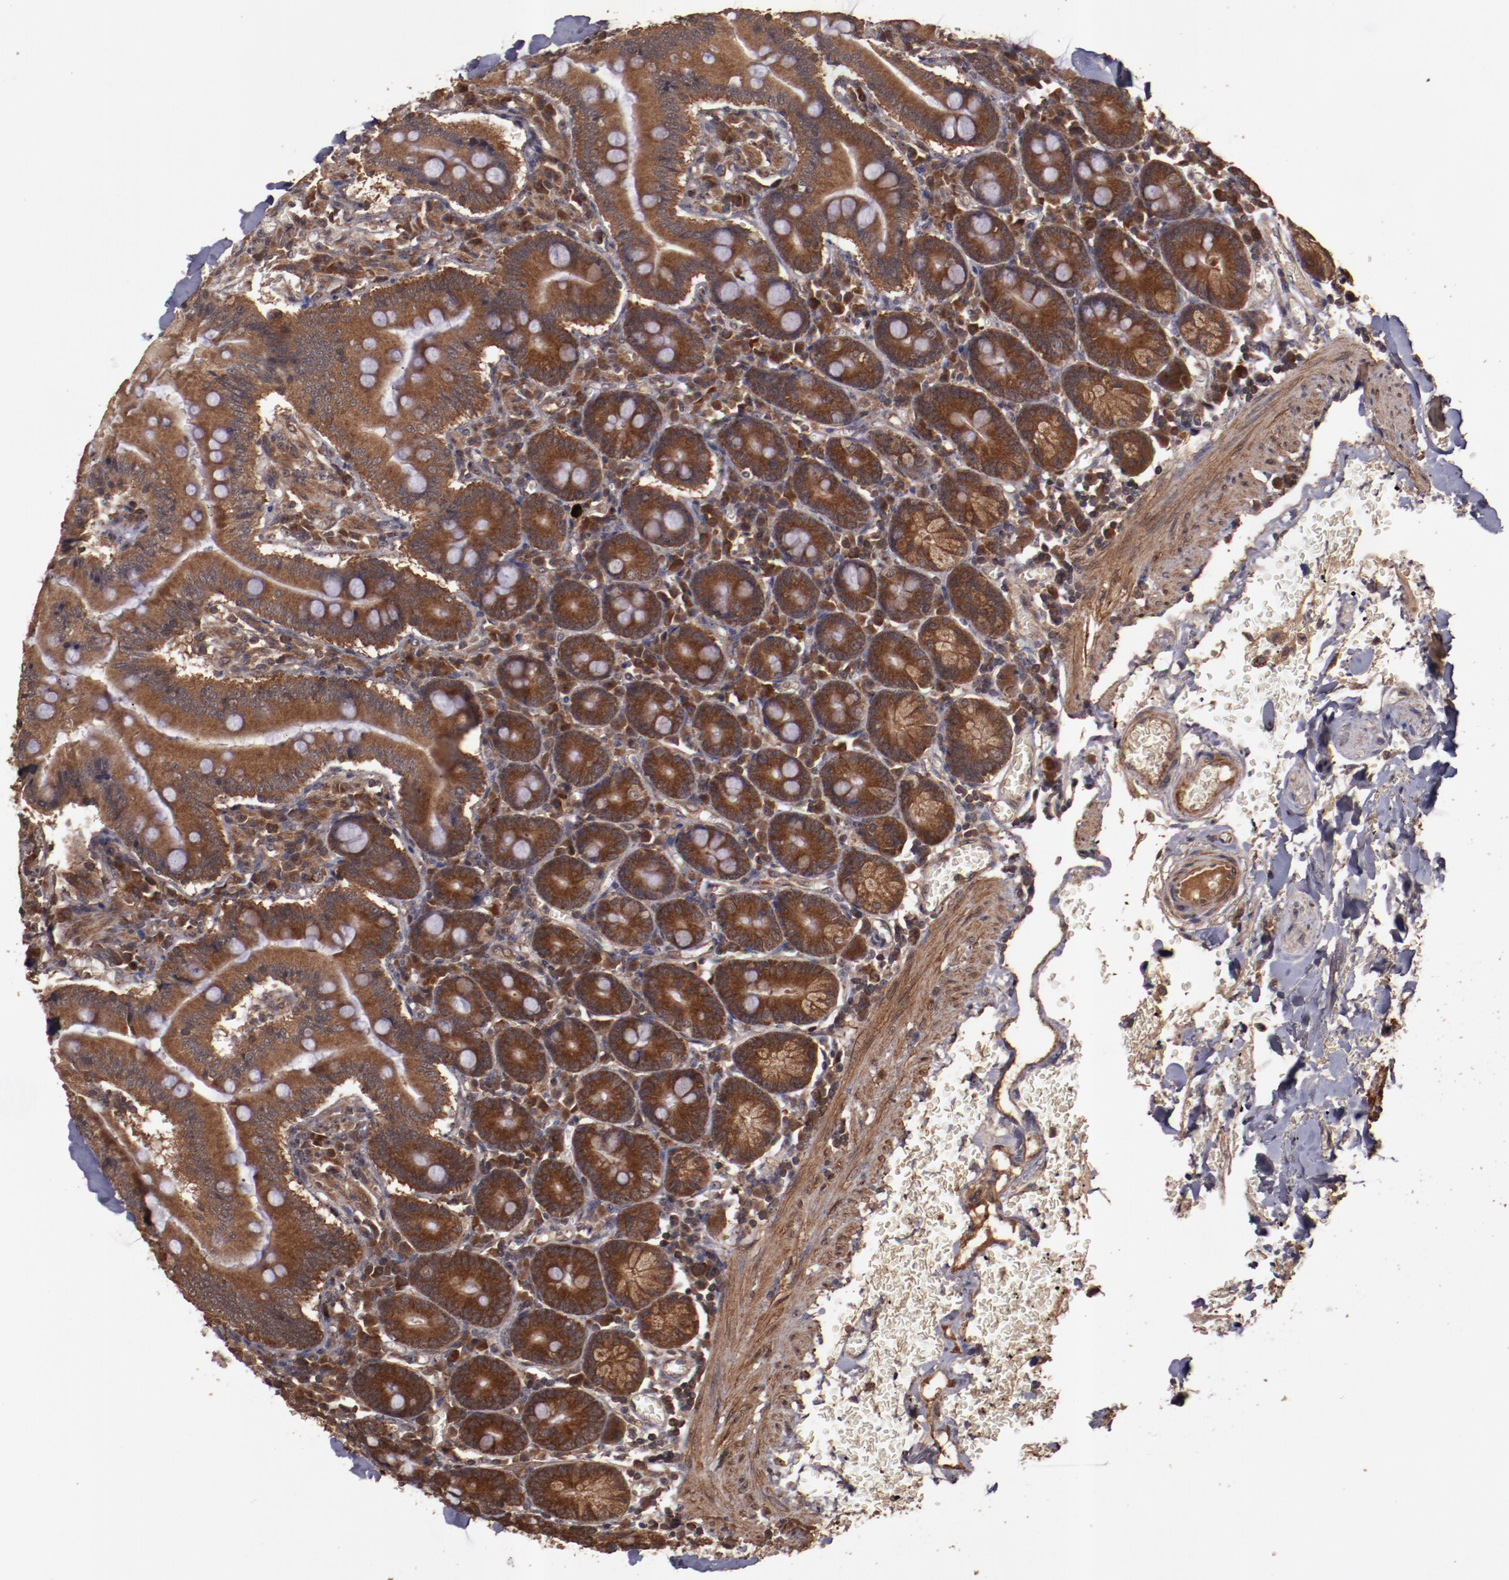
{"staining": {"intensity": "strong", "quantity": ">75%", "location": "cytoplasmic/membranous"}, "tissue": "small intestine", "cell_type": "Glandular cells", "image_type": "normal", "snomed": [{"axis": "morphology", "description": "Normal tissue, NOS"}, {"axis": "topography", "description": "Small intestine"}], "caption": "Small intestine stained with a protein marker shows strong staining in glandular cells.", "gene": "TXNDC16", "patient": {"sex": "male", "age": 71}}